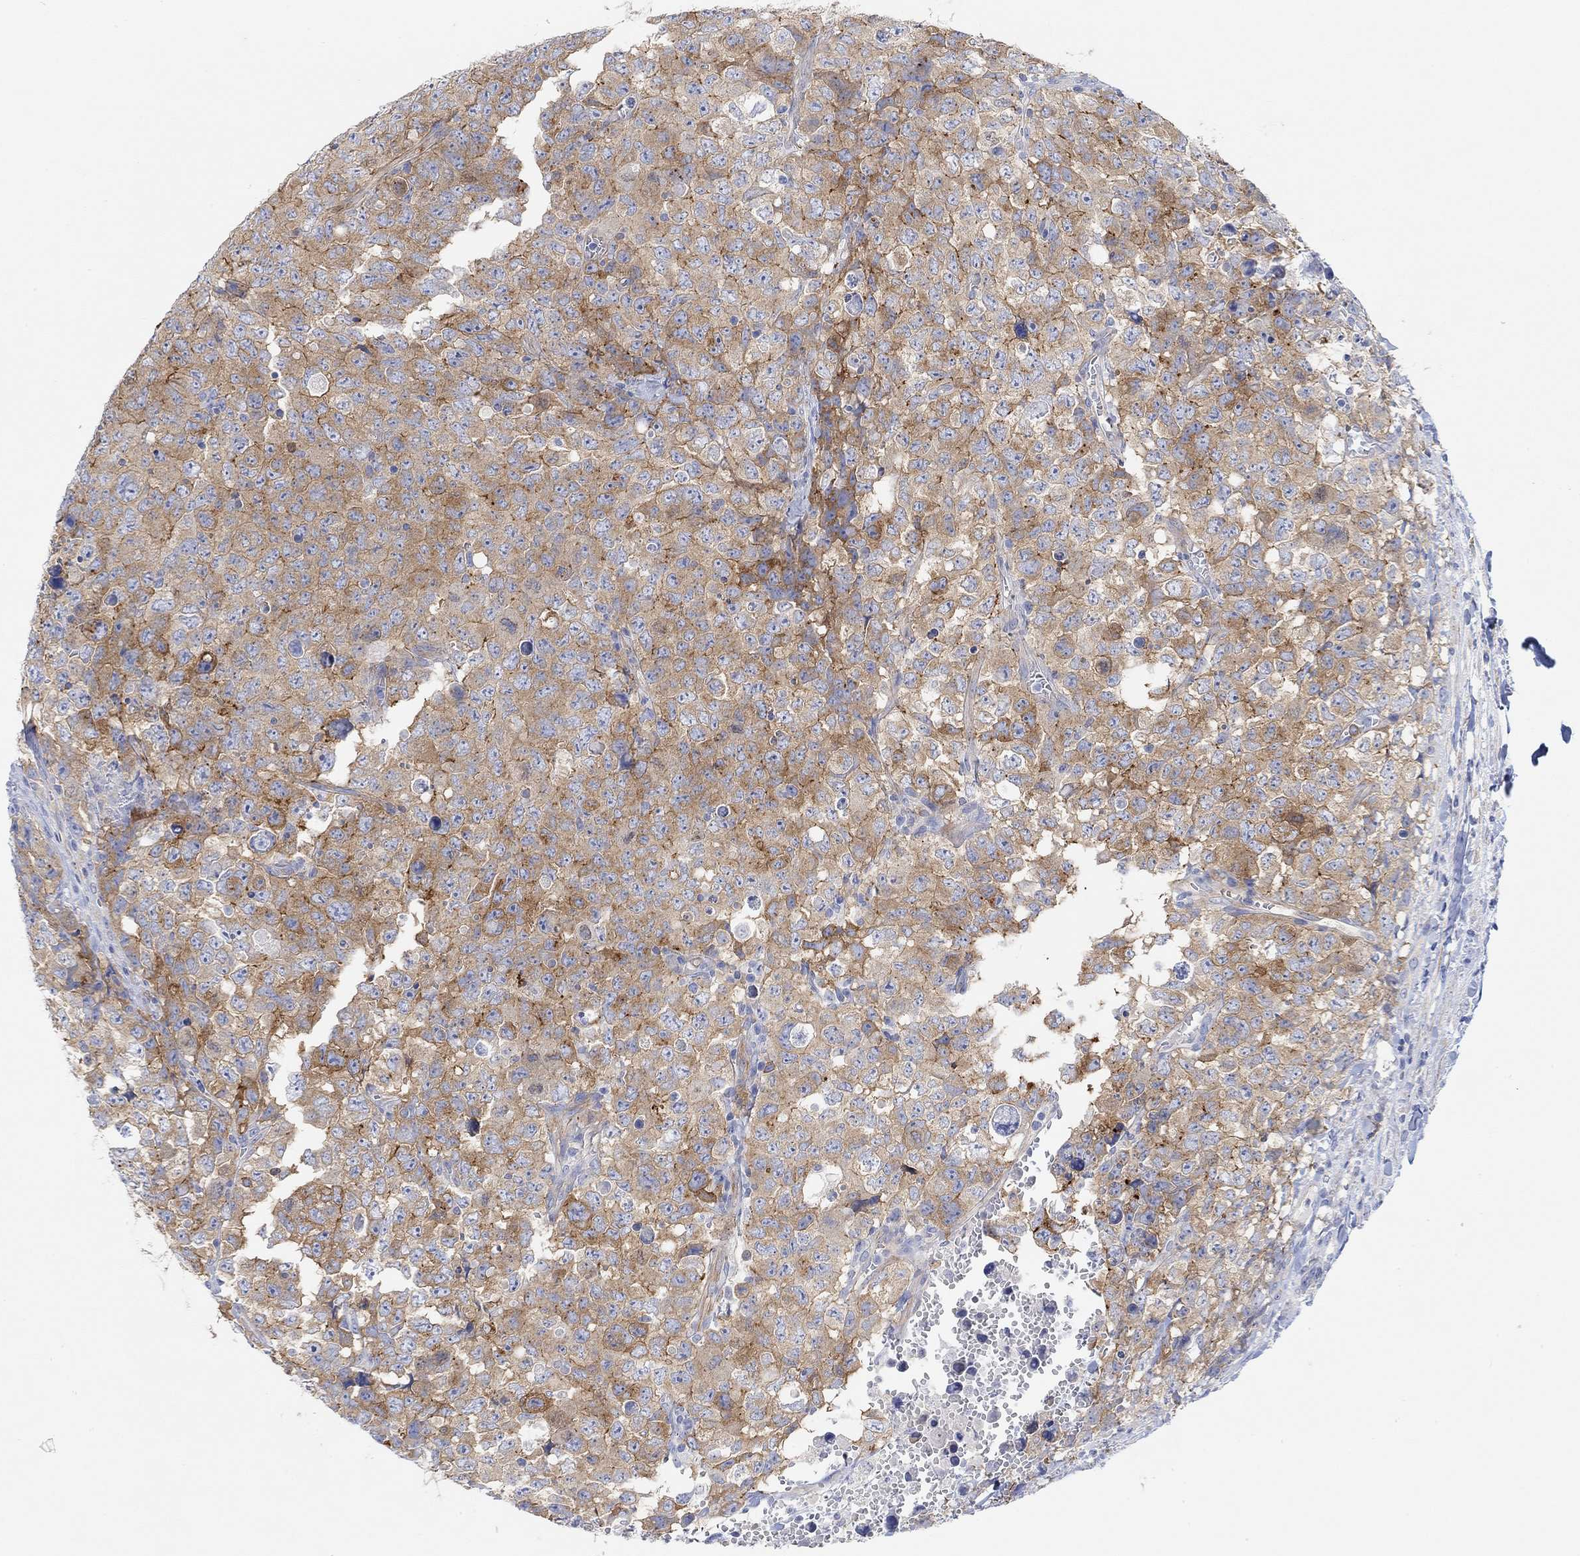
{"staining": {"intensity": "moderate", "quantity": "25%-75%", "location": "cytoplasmic/membranous"}, "tissue": "testis cancer", "cell_type": "Tumor cells", "image_type": "cancer", "snomed": [{"axis": "morphology", "description": "Carcinoma, Embryonal, NOS"}, {"axis": "topography", "description": "Testis"}], "caption": "Human testis cancer stained for a protein (brown) shows moderate cytoplasmic/membranous positive staining in approximately 25%-75% of tumor cells.", "gene": "RGS1", "patient": {"sex": "male", "age": 23}}